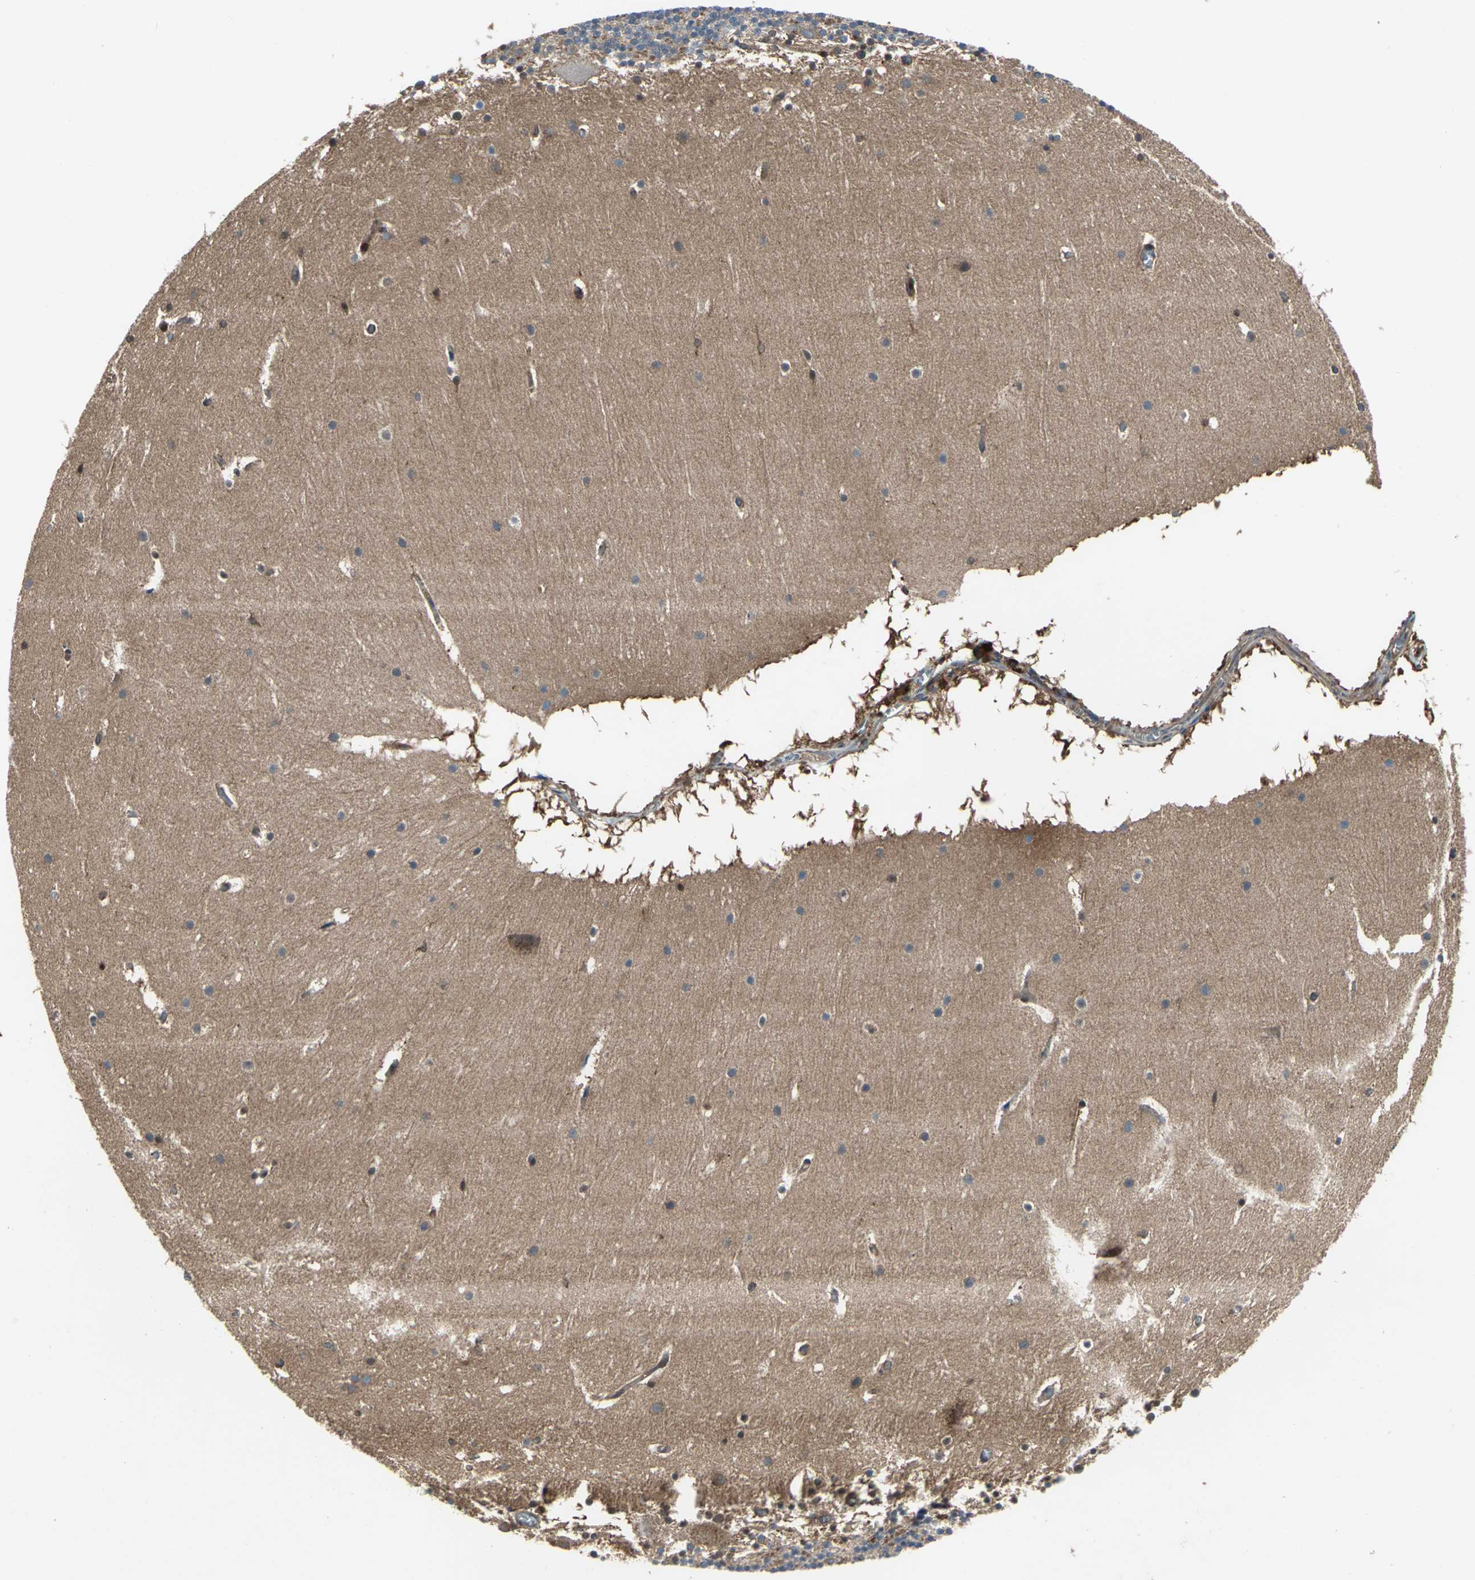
{"staining": {"intensity": "moderate", "quantity": "25%-75%", "location": "cytoplasmic/membranous"}, "tissue": "cerebellum", "cell_type": "Cells in molecular layer", "image_type": "normal", "snomed": [{"axis": "morphology", "description": "Normal tissue, NOS"}, {"axis": "topography", "description": "Cerebellum"}], "caption": "IHC of benign human cerebellum exhibits medium levels of moderate cytoplasmic/membranous positivity in about 25%-75% of cells in molecular layer.", "gene": "CAPN1", "patient": {"sex": "male", "age": 45}}